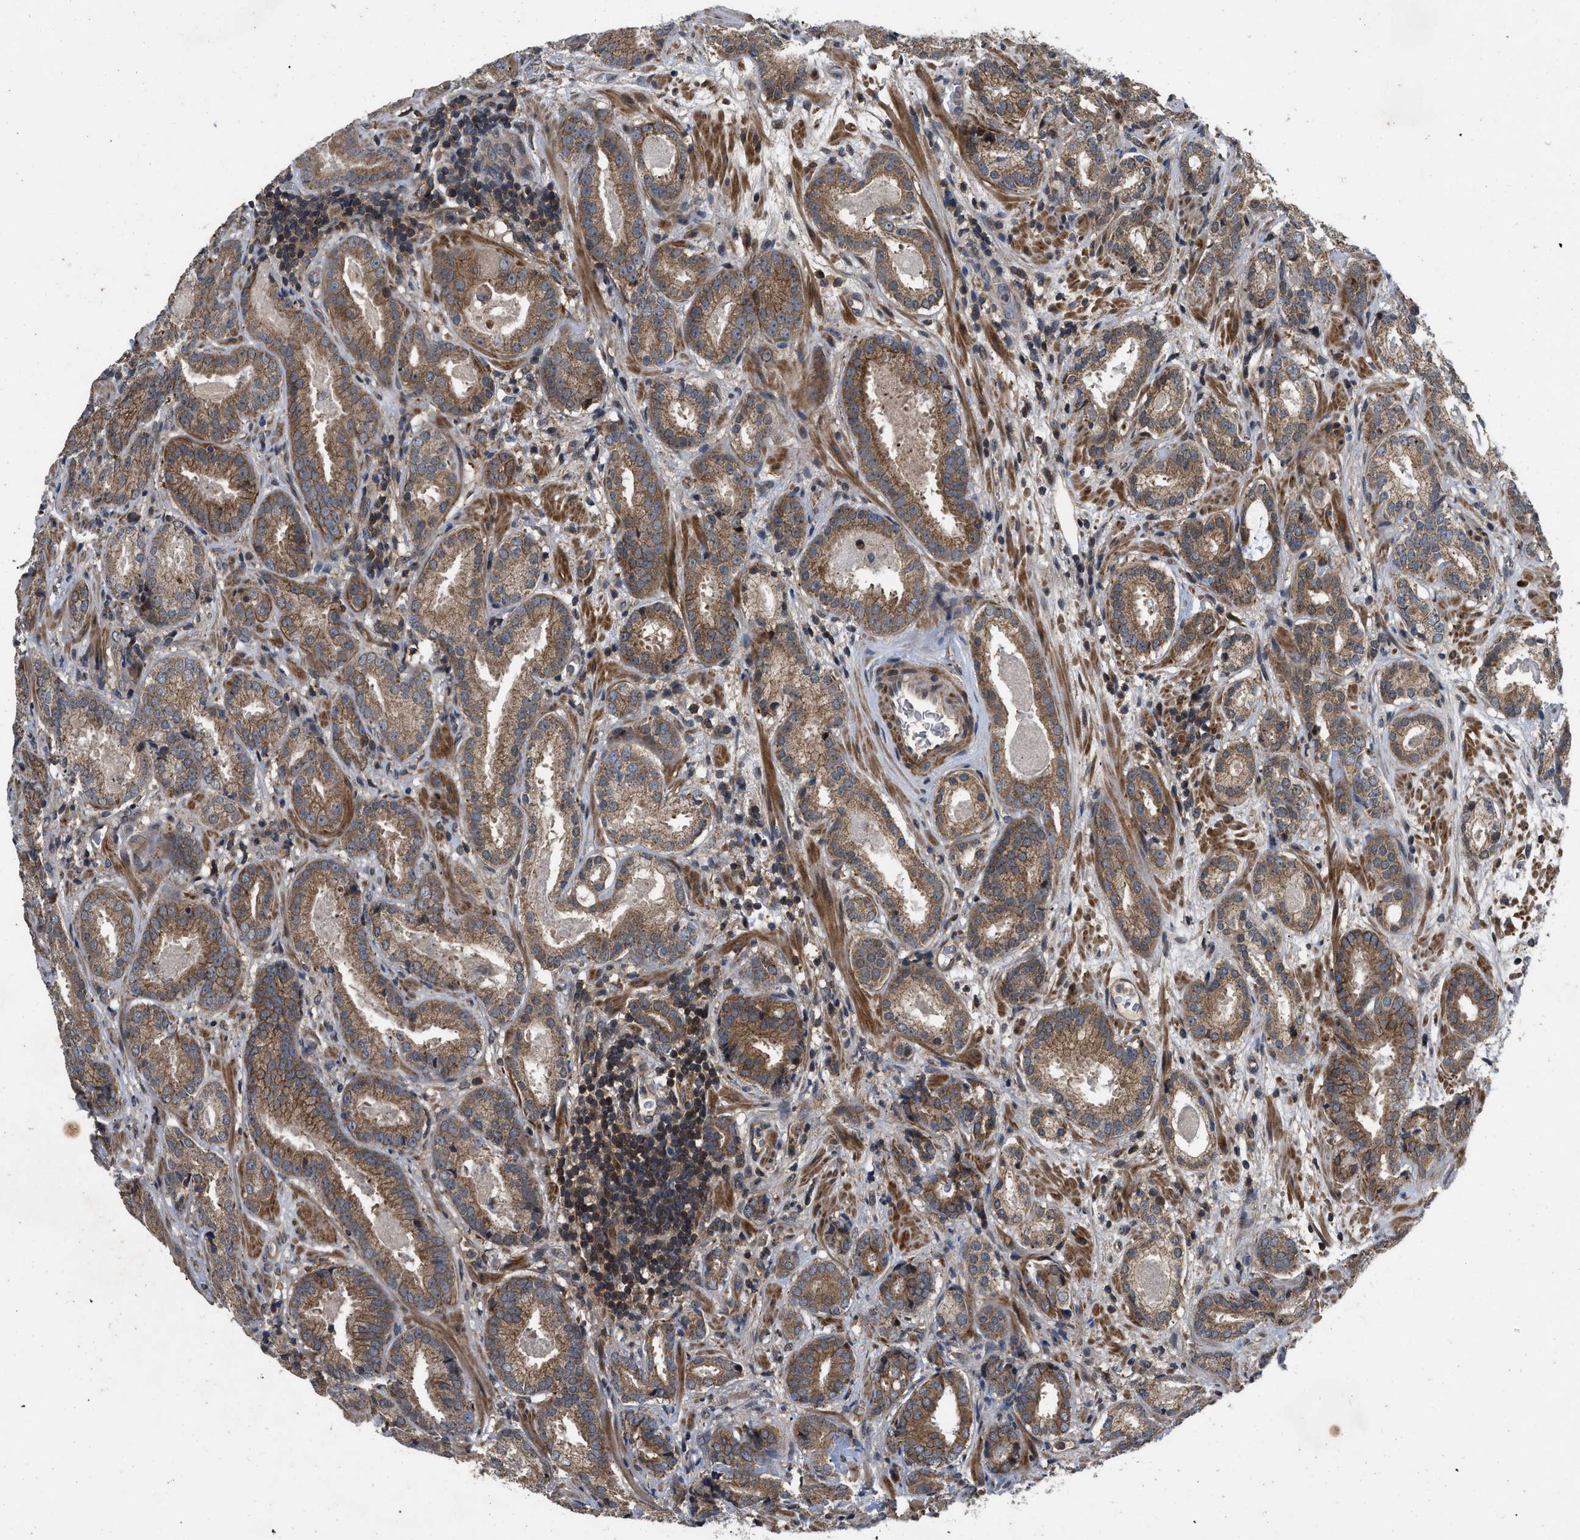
{"staining": {"intensity": "moderate", "quantity": "25%-75%", "location": "cytoplasmic/membranous"}, "tissue": "prostate cancer", "cell_type": "Tumor cells", "image_type": "cancer", "snomed": [{"axis": "morphology", "description": "Adenocarcinoma, Low grade"}, {"axis": "topography", "description": "Prostate"}], "caption": "About 25%-75% of tumor cells in prostate low-grade adenocarcinoma demonstrate moderate cytoplasmic/membranous protein expression as visualized by brown immunohistochemical staining.", "gene": "PRDM14", "patient": {"sex": "male", "age": 69}}